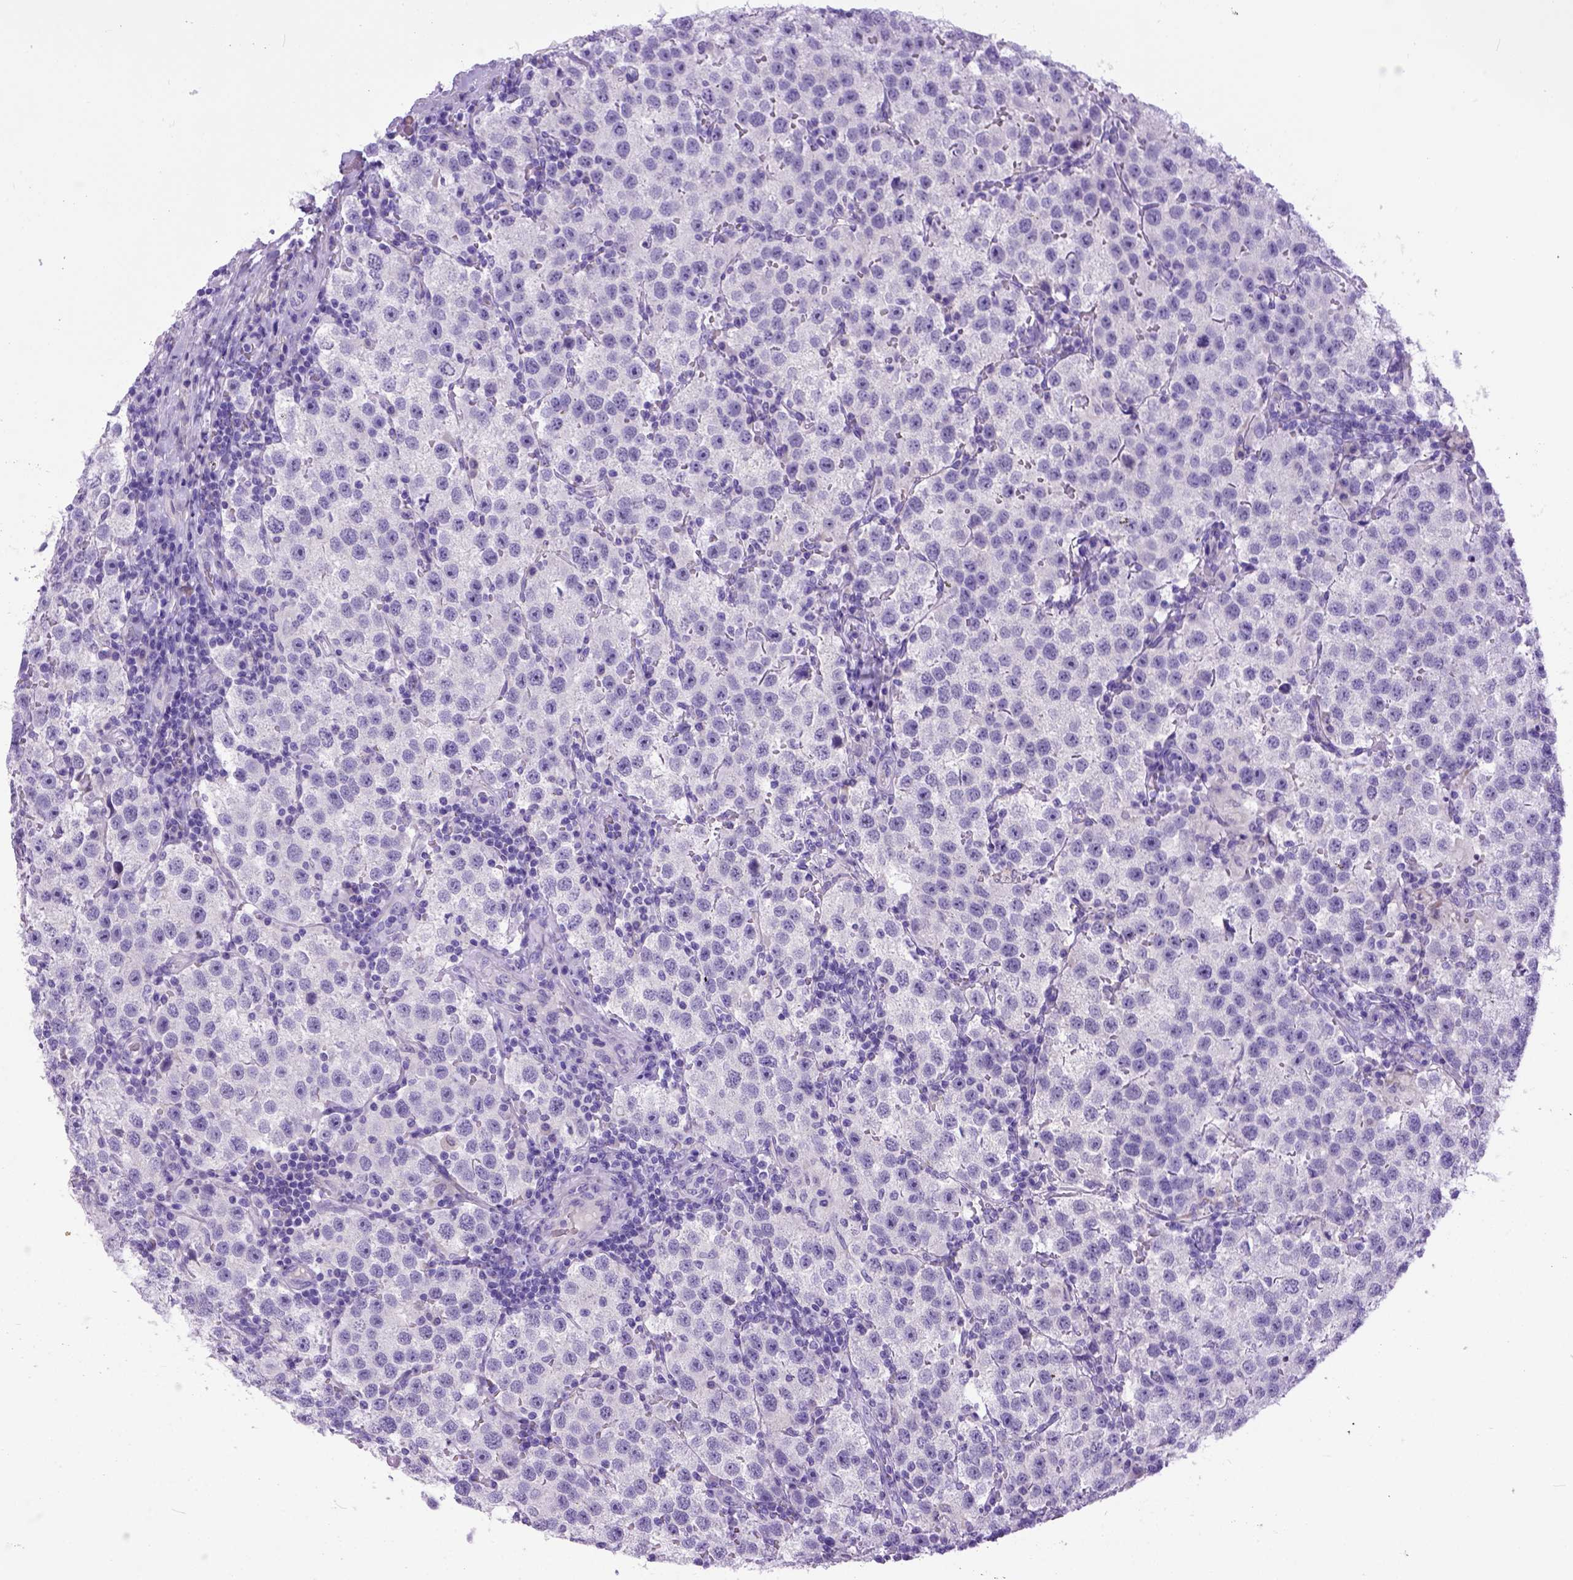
{"staining": {"intensity": "negative", "quantity": "none", "location": "none"}, "tissue": "testis cancer", "cell_type": "Tumor cells", "image_type": "cancer", "snomed": [{"axis": "morphology", "description": "Seminoma, NOS"}, {"axis": "topography", "description": "Testis"}], "caption": "A photomicrograph of human testis cancer (seminoma) is negative for staining in tumor cells. (DAB immunohistochemistry (IHC), high magnification).", "gene": "IGF2", "patient": {"sex": "male", "age": 37}}